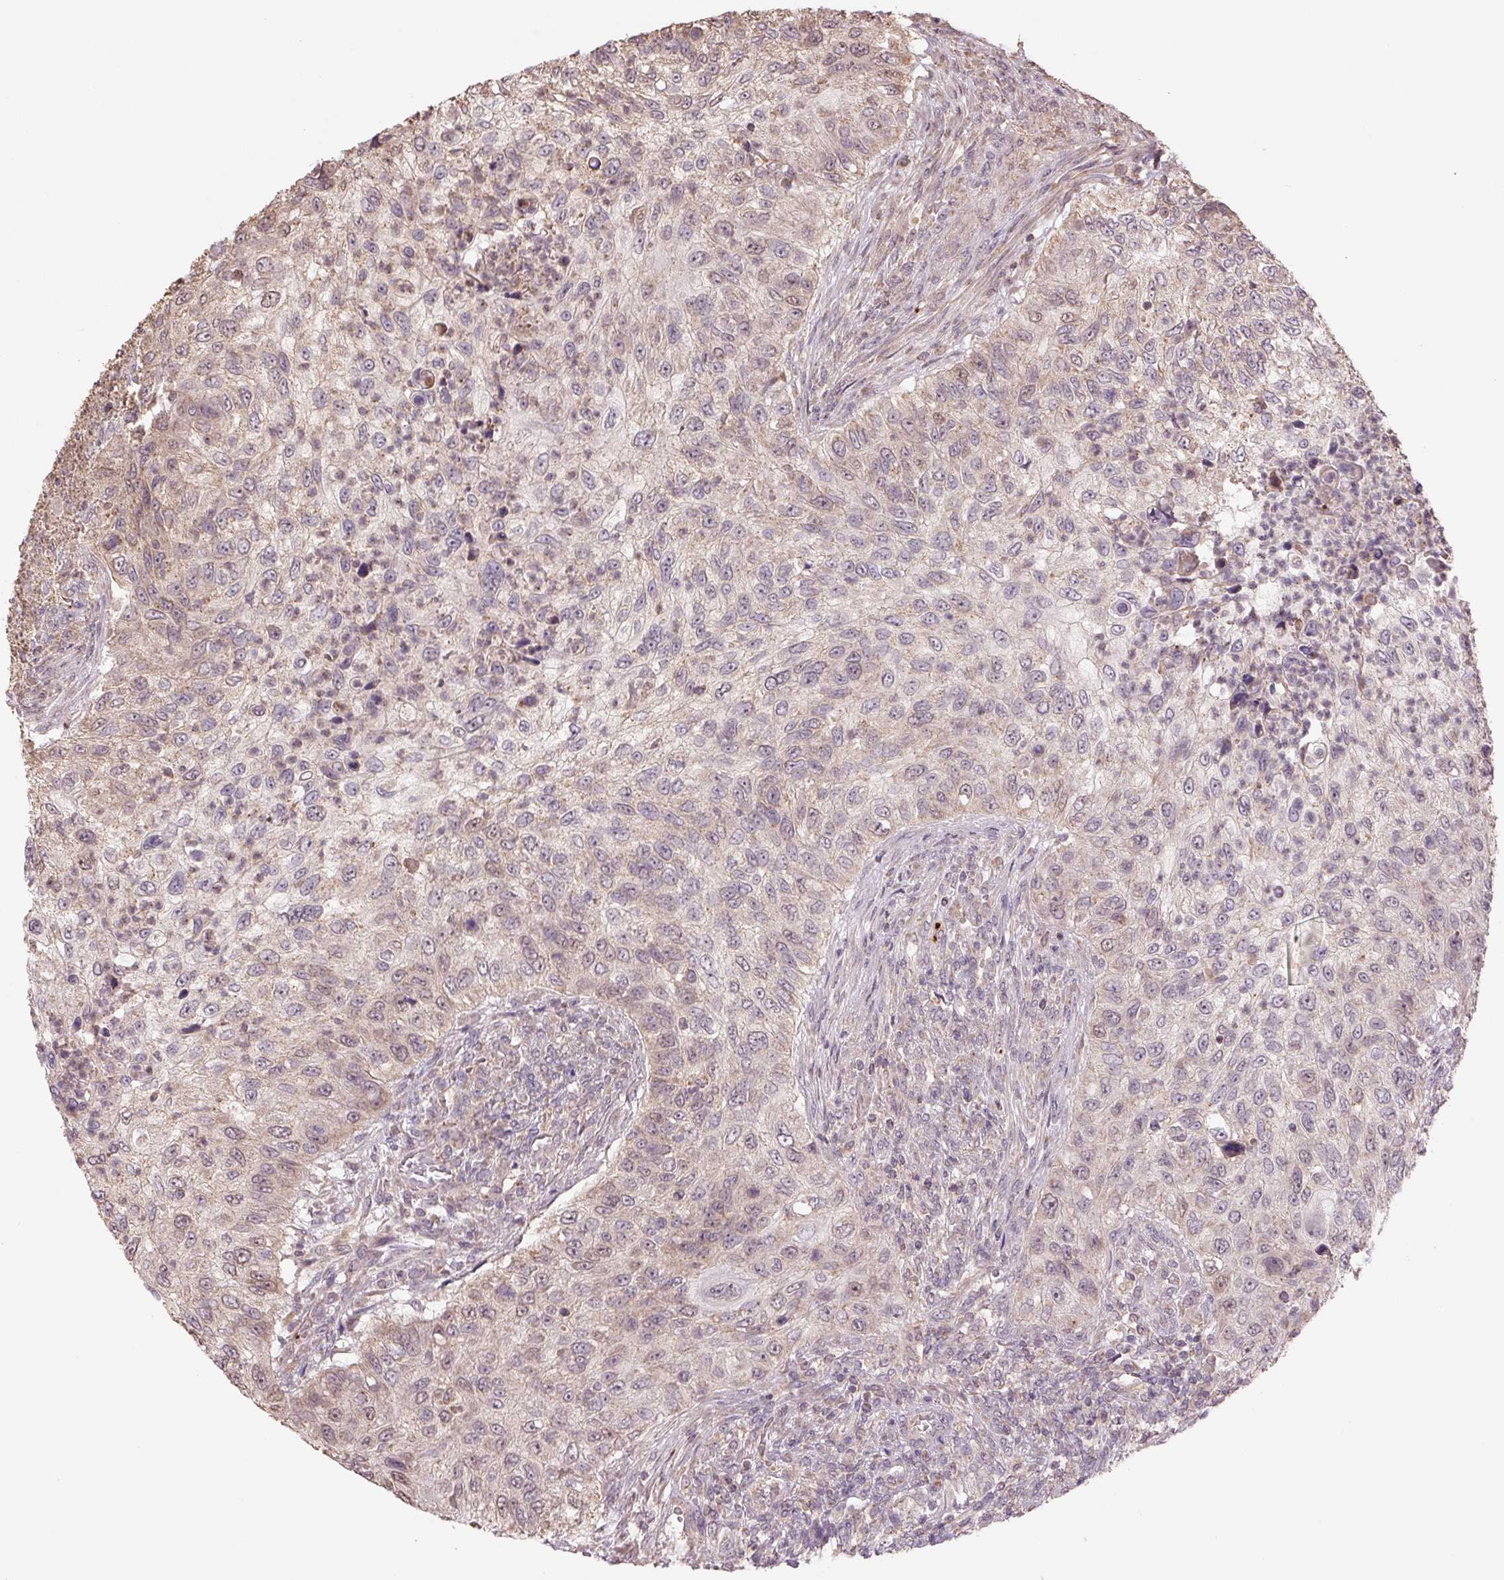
{"staining": {"intensity": "weak", "quantity": "25%-75%", "location": "cytoplasmic/membranous,nuclear"}, "tissue": "urothelial cancer", "cell_type": "Tumor cells", "image_type": "cancer", "snomed": [{"axis": "morphology", "description": "Urothelial carcinoma, High grade"}, {"axis": "topography", "description": "Urinary bladder"}], "caption": "Urothelial cancer was stained to show a protein in brown. There is low levels of weak cytoplasmic/membranous and nuclear staining in about 25%-75% of tumor cells.", "gene": "TMEM160", "patient": {"sex": "female", "age": 60}}